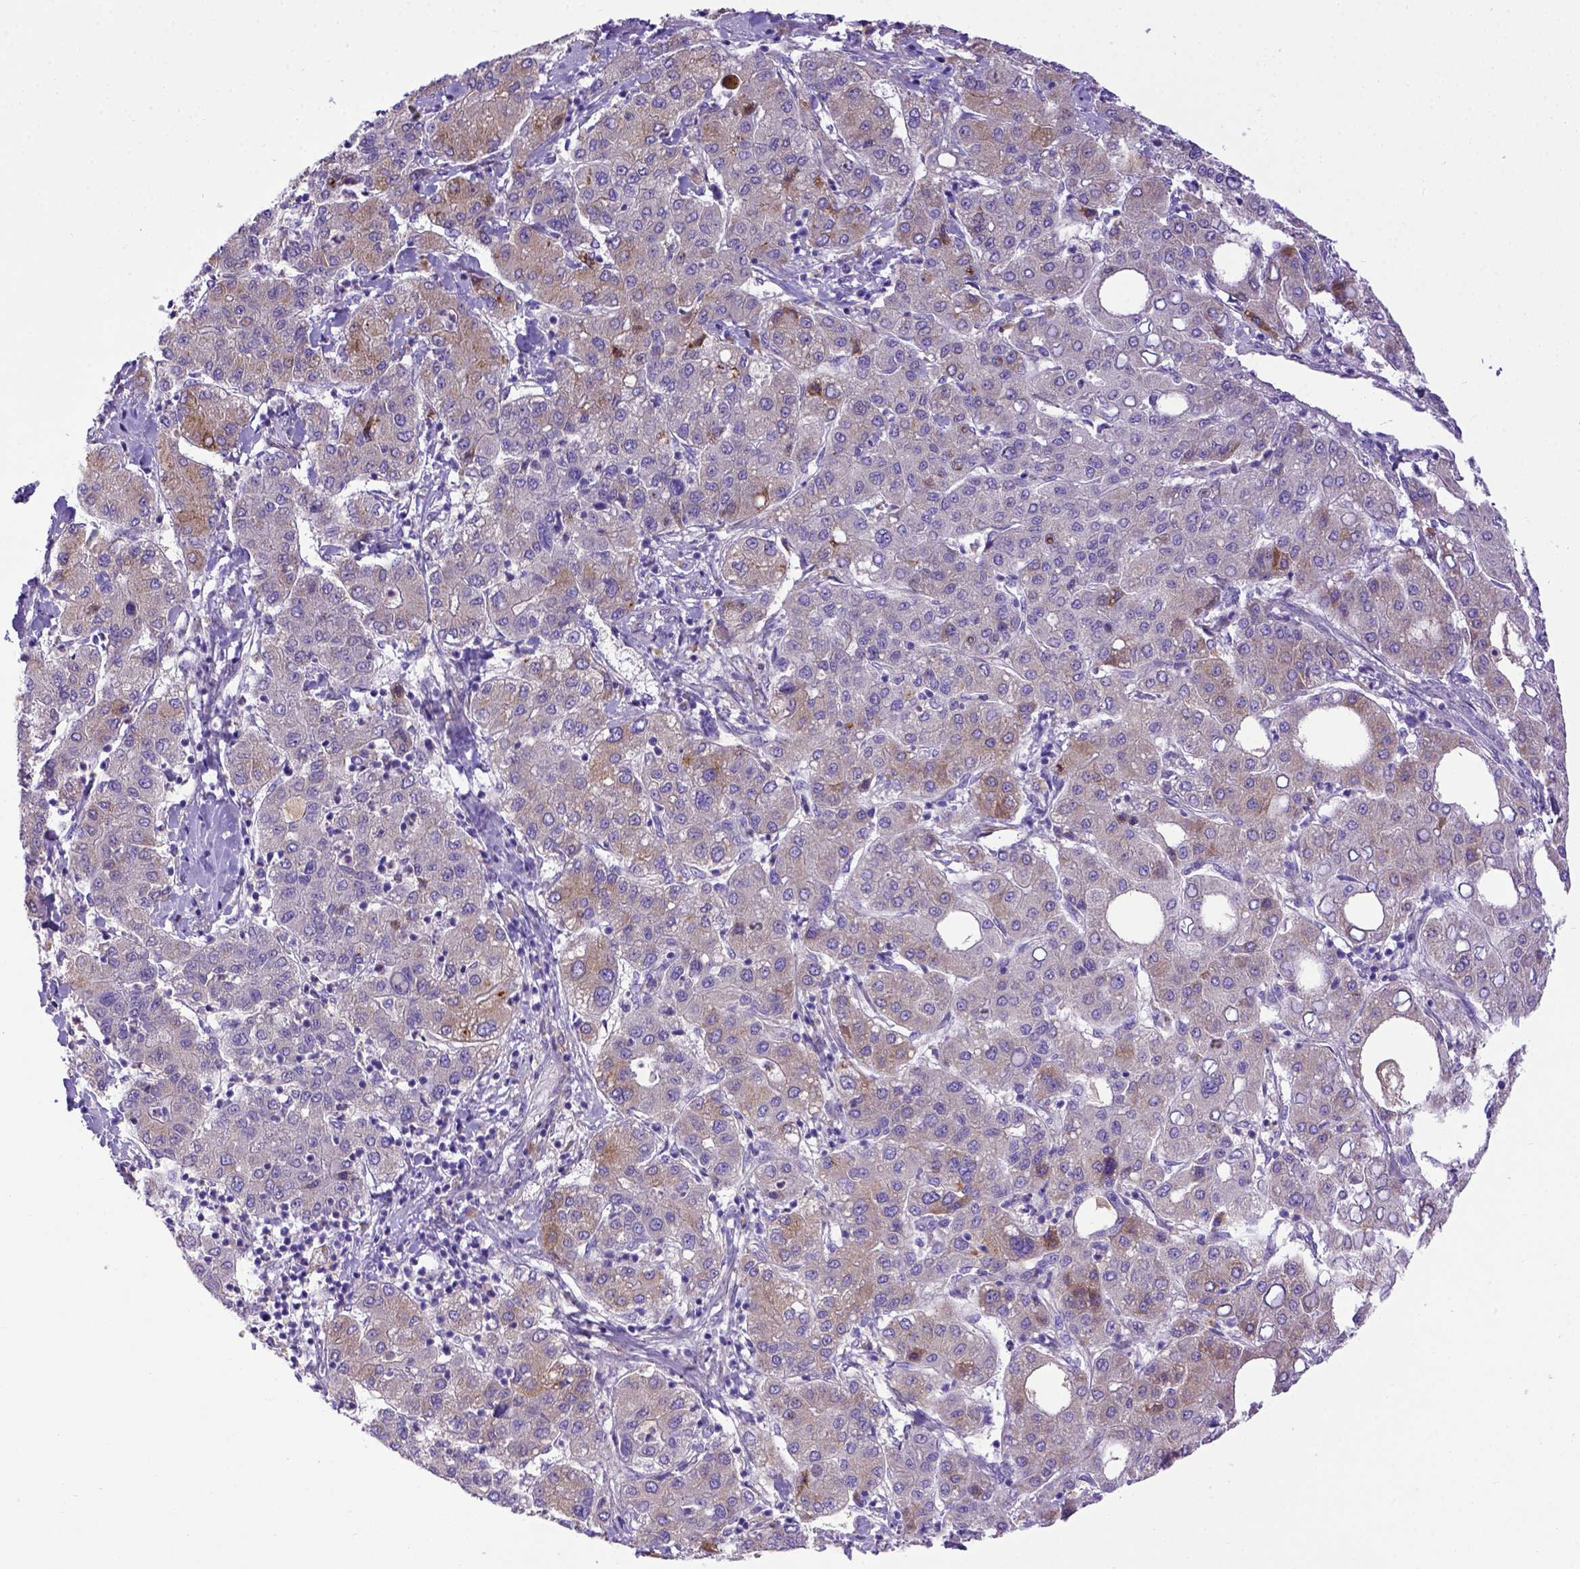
{"staining": {"intensity": "weak", "quantity": "25%-75%", "location": "cytoplasmic/membranous"}, "tissue": "liver cancer", "cell_type": "Tumor cells", "image_type": "cancer", "snomed": [{"axis": "morphology", "description": "Carcinoma, Hepatocellular, NOS"}, {"axis": "topography", "description": "Liver"}], "caption": "Approximately 25%-75% of tumor cells in human liver cancer (hepatocellular carcinoma) display weak cytoplasmic/membranous protein expression as visualized by brown immunohistochemical staining.", "gene": "CFAP300", "patient": {"sex": "male", "age": 65}}